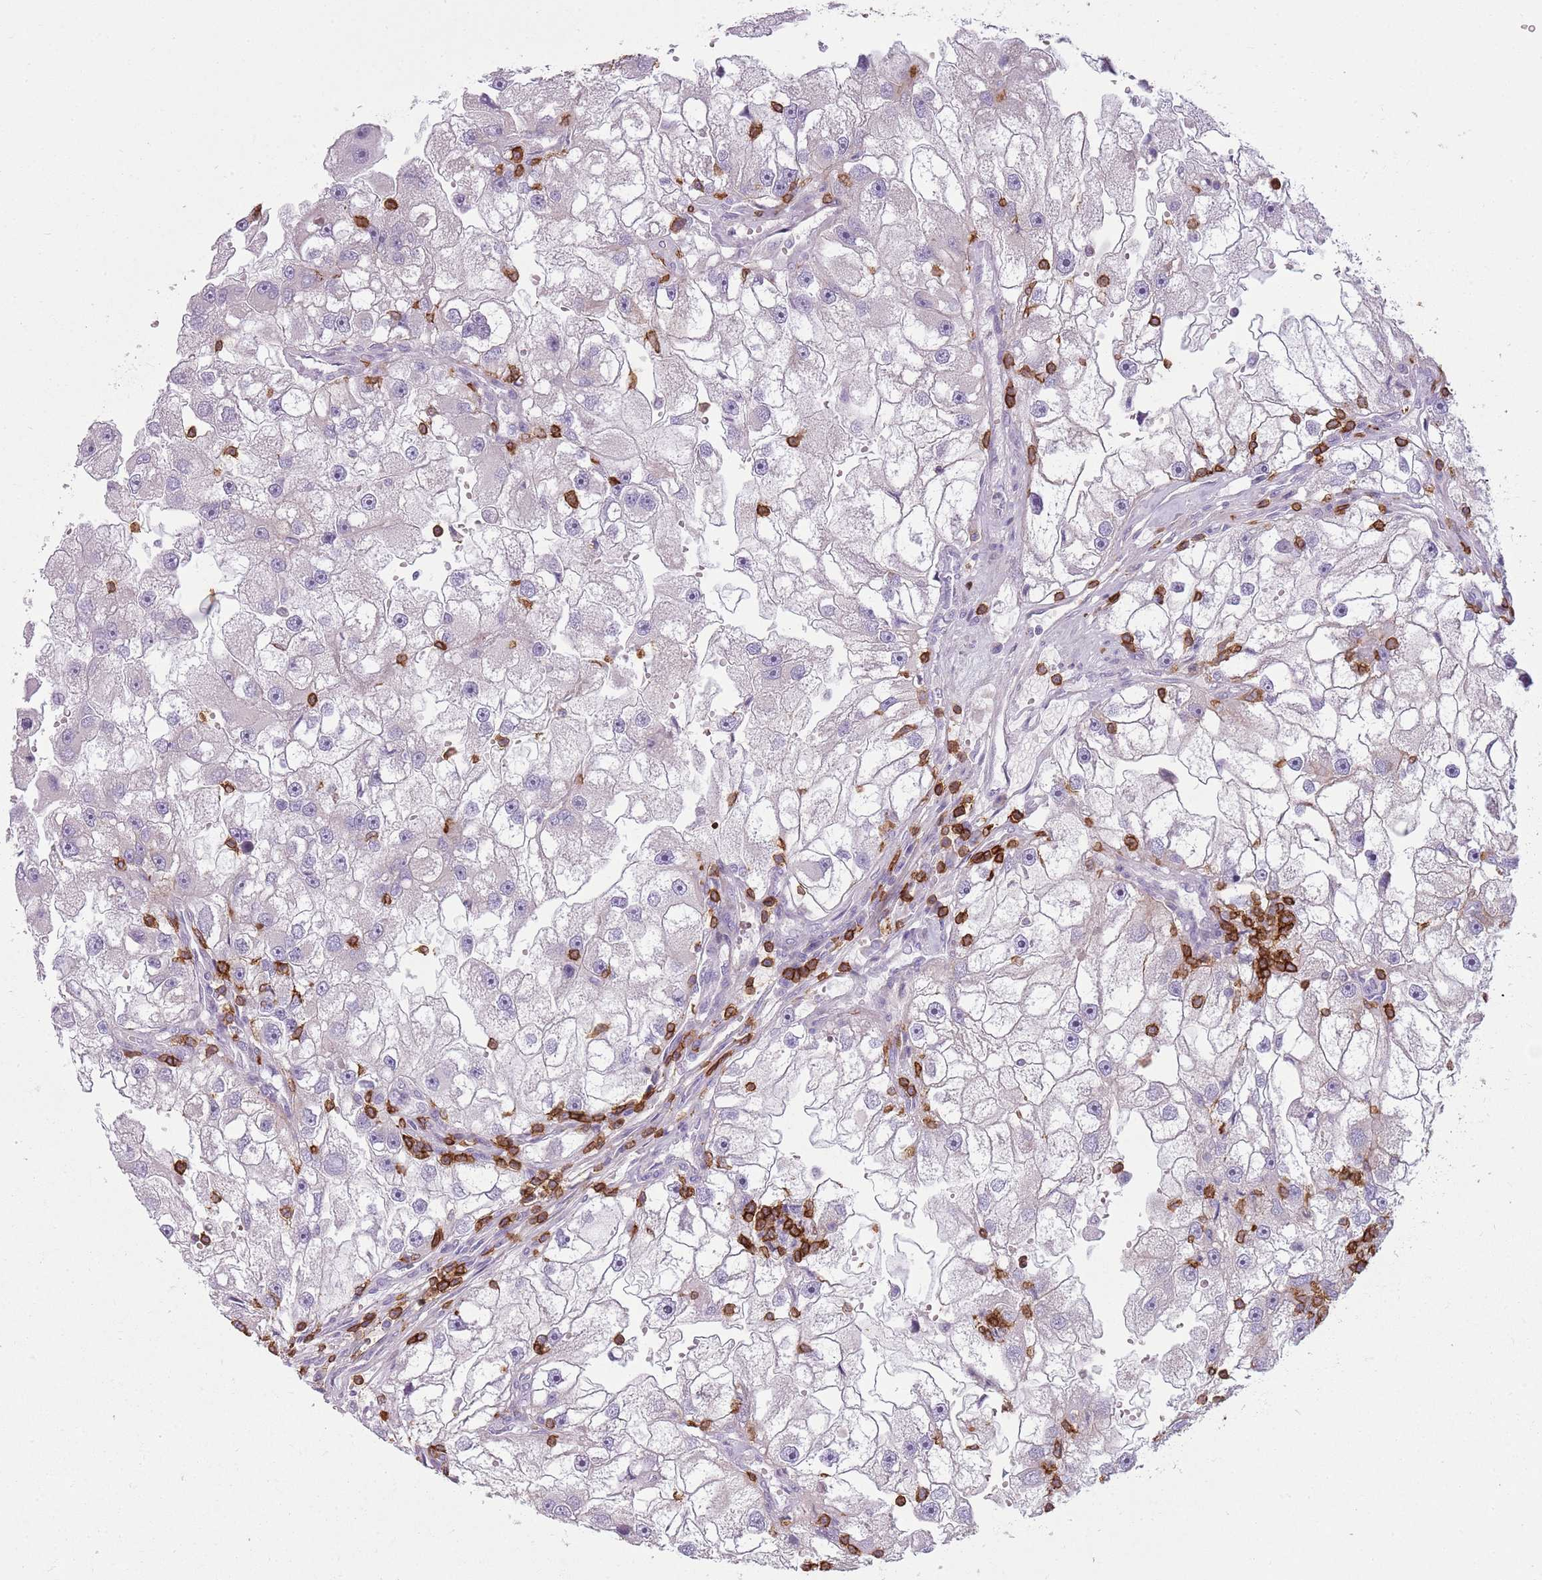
{"staining": {"intensity": "negative", "quantity": "none", "location": "none"}, "tissue": "renal cancer", "cell_type": "Tumor cells", "image_type": "cancer", "snomed": [{"axis": "morphology", "description": "Adenocarcinoma, NOS"}, {"axis": "topography", "description": "Kidney"}], "caption": "Renal cancer (adenocarcinoma) was stained to show a protein in brown. There is no significant expression in tumor cells. (DAB (3,3'-diaminobenzidine) immunohistochemistry visualized using brightfield microscopy, high magnification).", "gene": "ZNF583", "patient": {"sex": "male", "age": 63}}